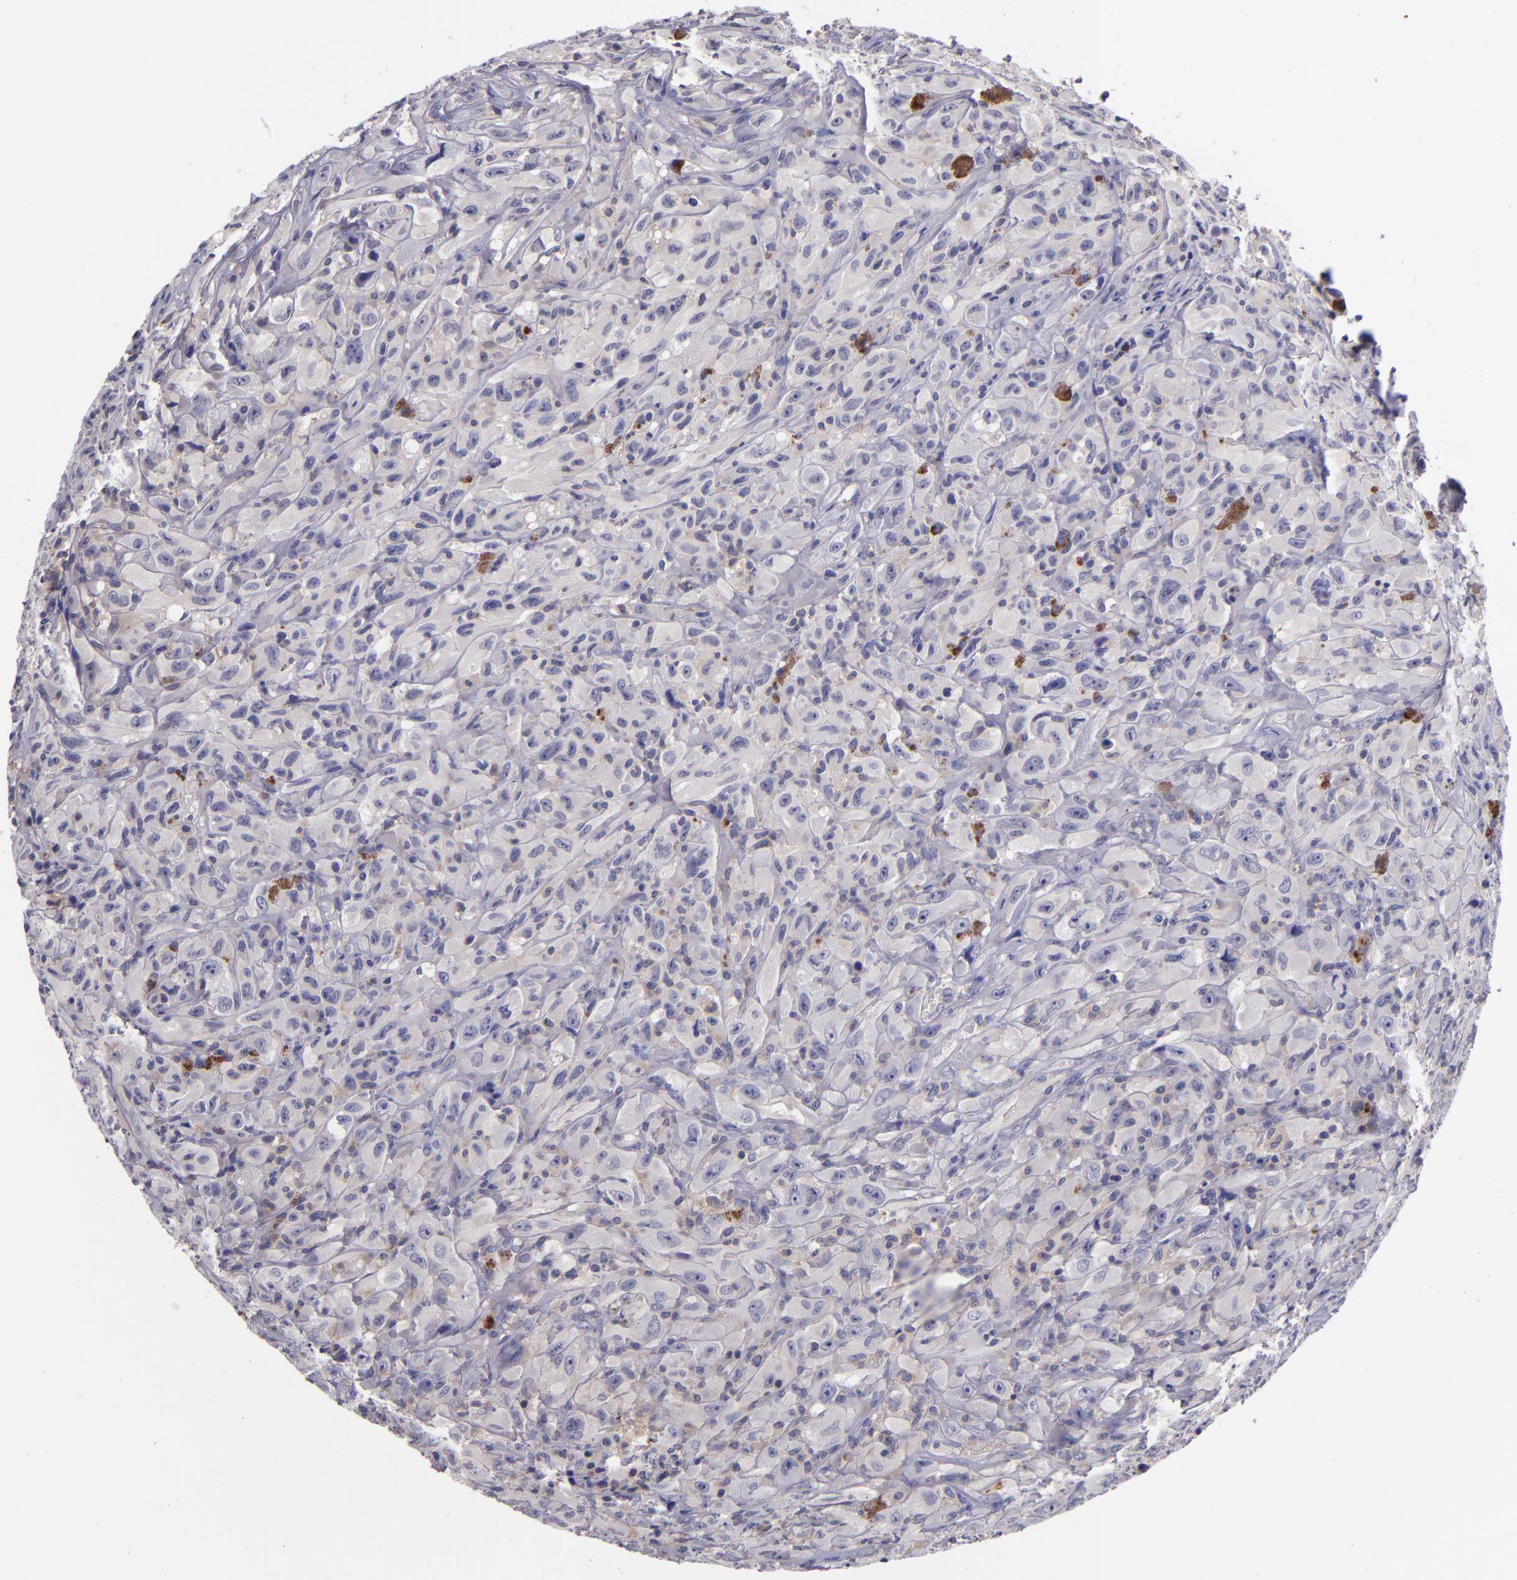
{"staining": {"intensity": "negative", "quantity": "none", "location": "none"}, "tissue": "glioma", "cell_type": "Tumor cells", "image_type": "cancer", "snomed": [{"axis": "morphology", "description": "Glioma, malignant, High grade"}, {"axis": "topography", "description": "Brain"}], "caption": "Tumor cells show no significant protein positivity in high-grade glioma (malignant).", "gene": "RBP4", "patient": {"sex": "male", "age": 48}}